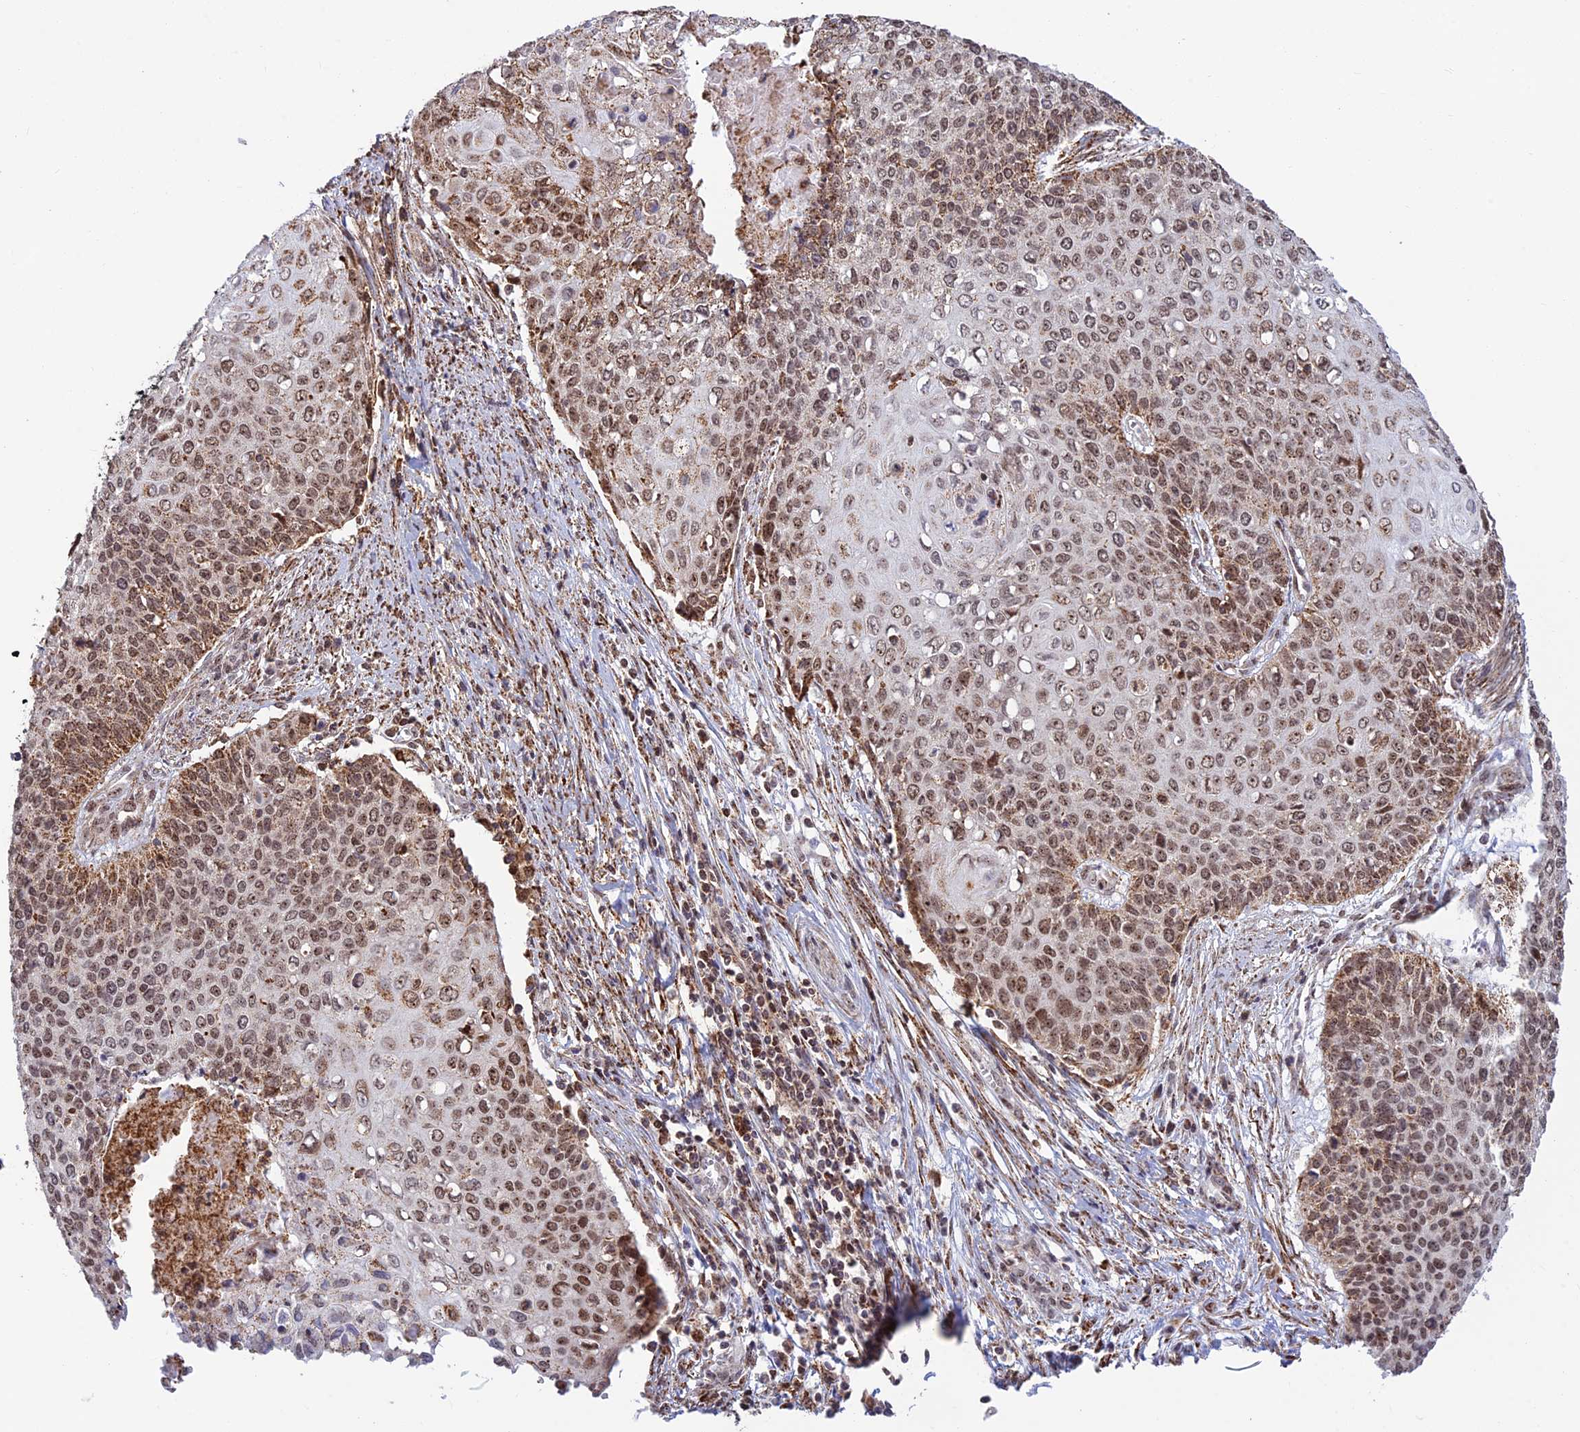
{"staining": {"intensity": "moderate", "quantity": ">75%", "location": "nuclear"}, "tissue": "cervical cancer", "cell_type": "Tumor cells", "image_type": "cancer", "snomed": [{"axis": "morphology", "description": "Squamous cell carcinoma, NOS"}, {"axis": "topography", "description": "Cervix"}], "caption": "Immunohistochemistry (IHC) staining of cervical squamous cell carcinoma, which displays medium levels of moderate nuclear staining in about >75% of tumor cells indicating moderate nuclear protein expression. The staining was performed using DAB (3,3'-diaminobenzidine) (brown) for protein detection and nuclei were counterstained in hematoxylin (blue).", "gene": "POLR1G", "patient": {"sex": "female", "age": 39}}